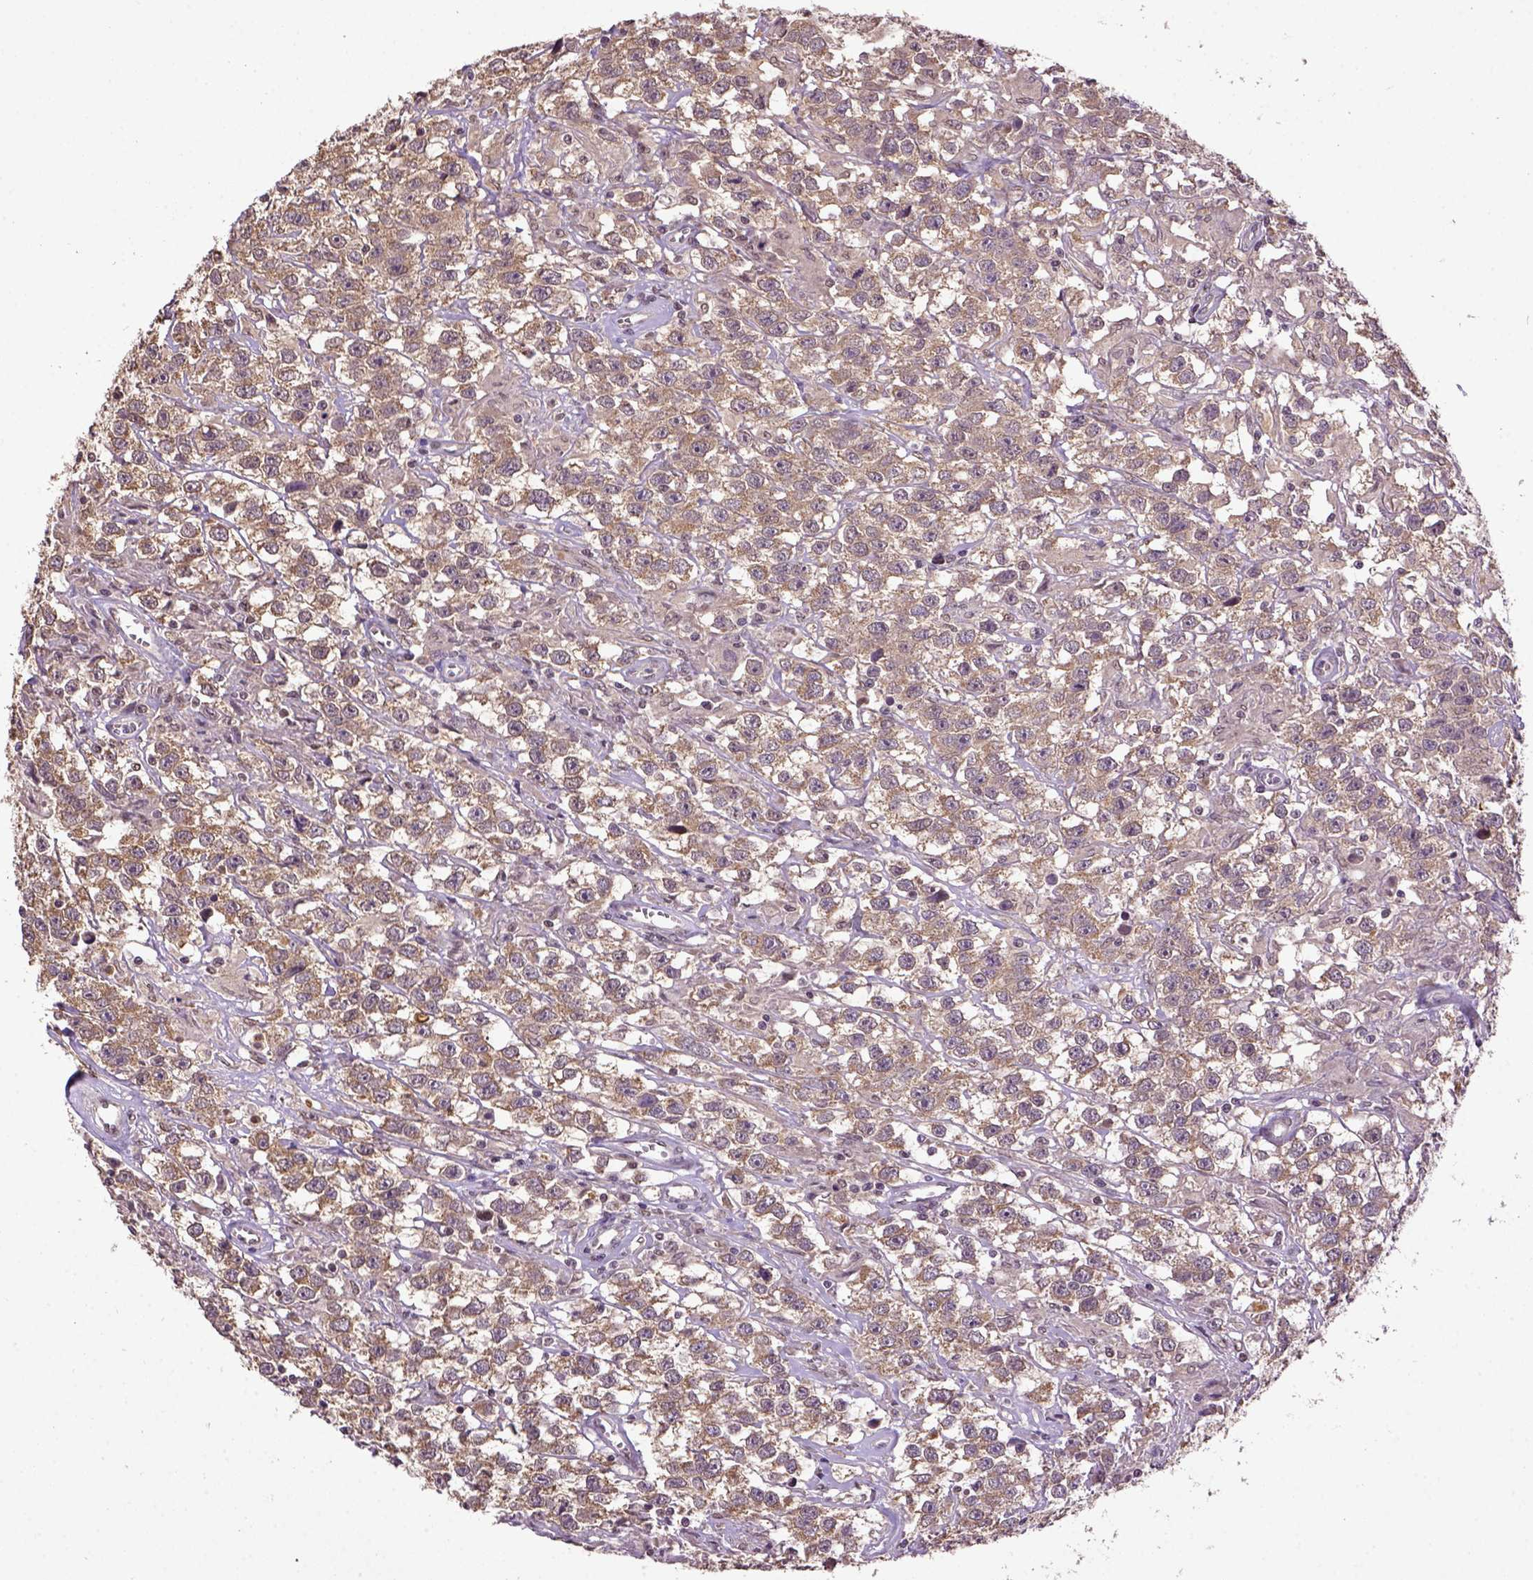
{"staining": {"intensity": "moderate", "quantity": "25%-75%", "location": "cytoplasmic/membranous"}, "tissue": "testis cancer", "cell_type": "Tumor cells", "image_type": "cancer", "snomed": [{"axis": "morphology", "description": "Seminoma, NOS"}, {"axis": "topography", "description": "Testis"}], "caption": "An IHC photomicrograph of neoplastic tissue is shown. Protein staining in brown labels moderate cytoplasmic/membranous positivity in seminoma (testis) within tumor cells.", "gene": "WDR17", "patient": {"sex": "male", "age": 43}}